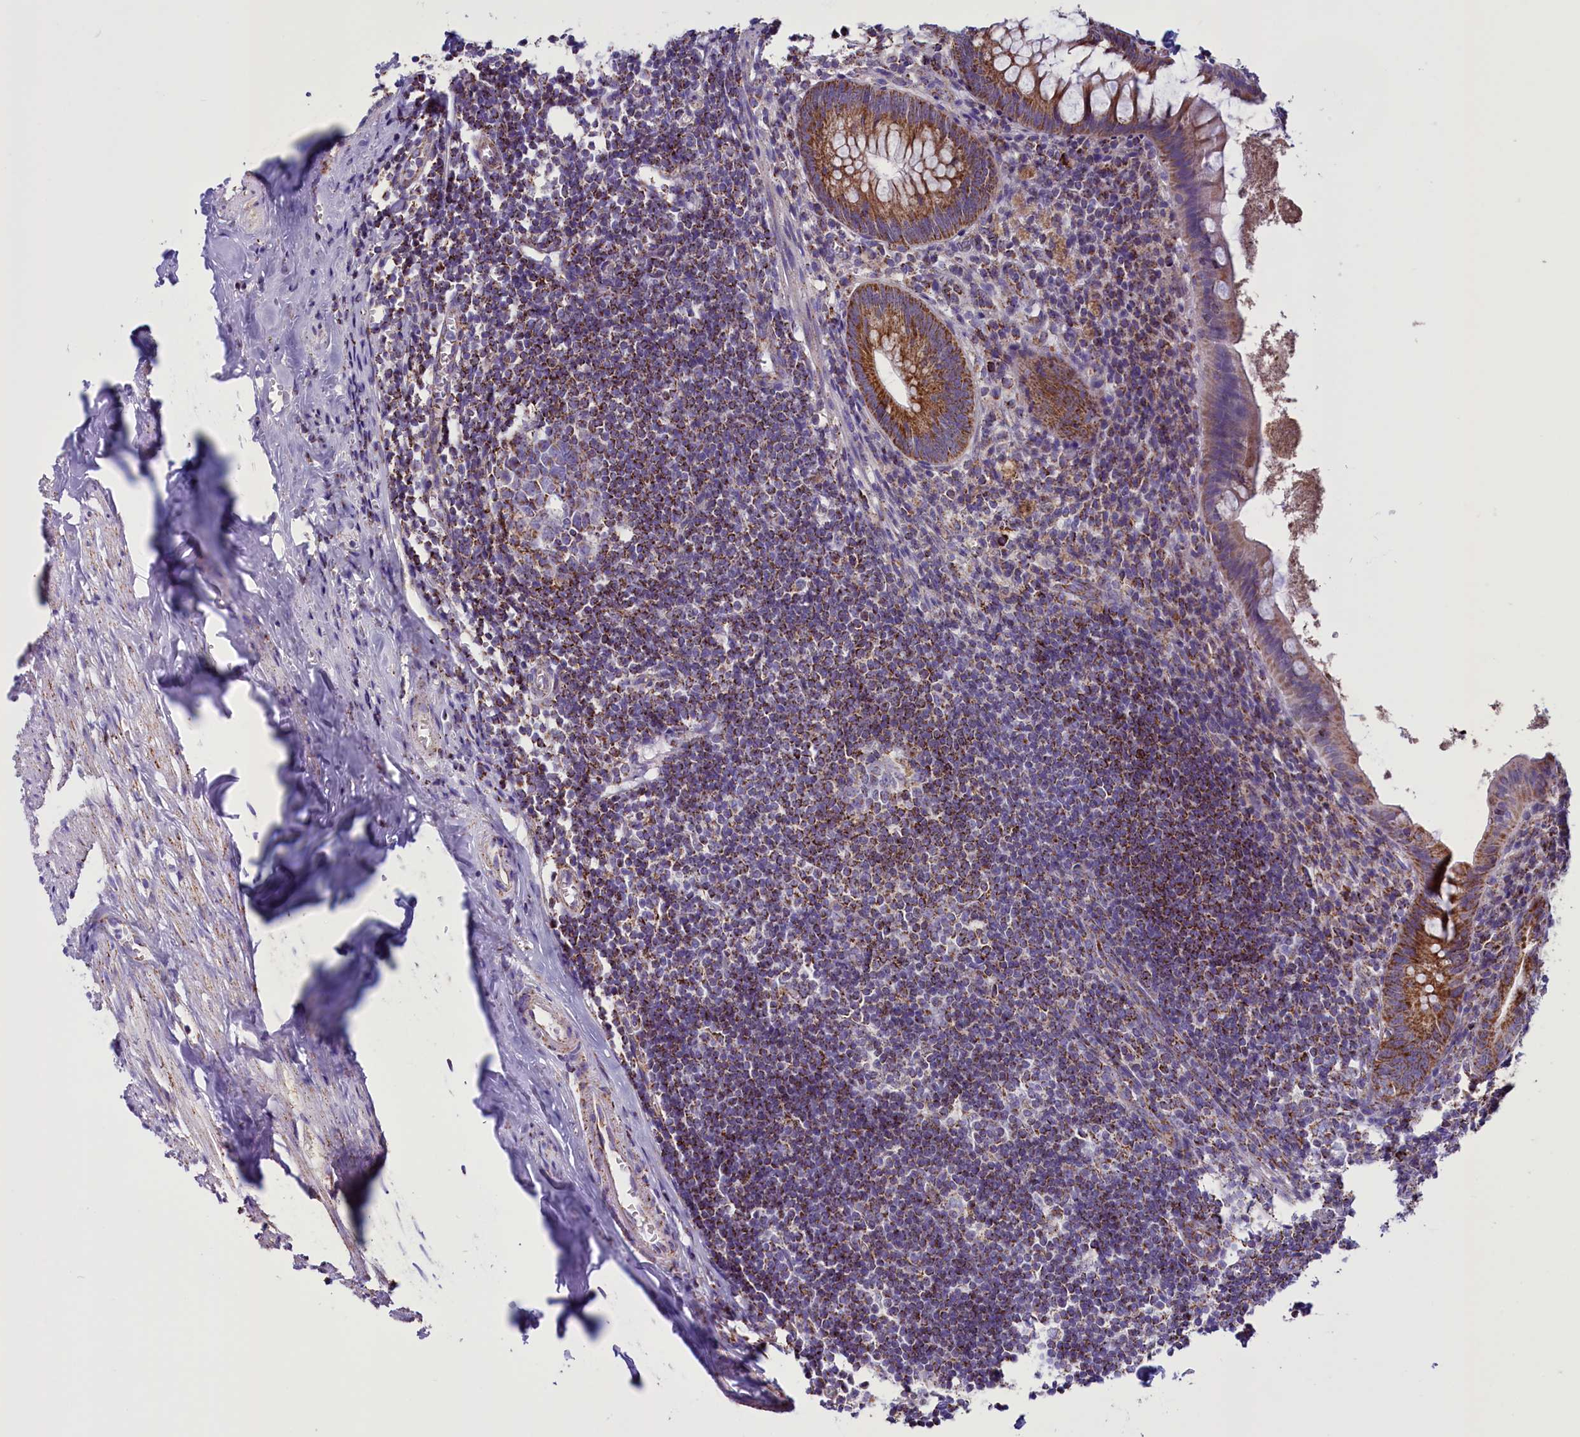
{"staining": {"intensity": "strong", "quantity": ">75%", "location": "cytoplasmic/membranous"}, "tissue": "appendix", "cell_type": "Glandular cells", "image_type": "normal", "snomed": [{"axis": "morphology", "description": "Normal tissue, NOS"}, {"axis": "topography", "description": "Appendix"}], "caption": "Glandular cells show high levels of strong cytoplasmic/membranous expression in approximately >75% of cells in unremarkable appendix. Using DAB (3,3'-diaminobenzidine) (brown) and hematoxylin (blue) stains, captured at high magnification using brightfield microscopy.", "gene": "ICA1L", "patient": {"sex": "female", "age": 51}}